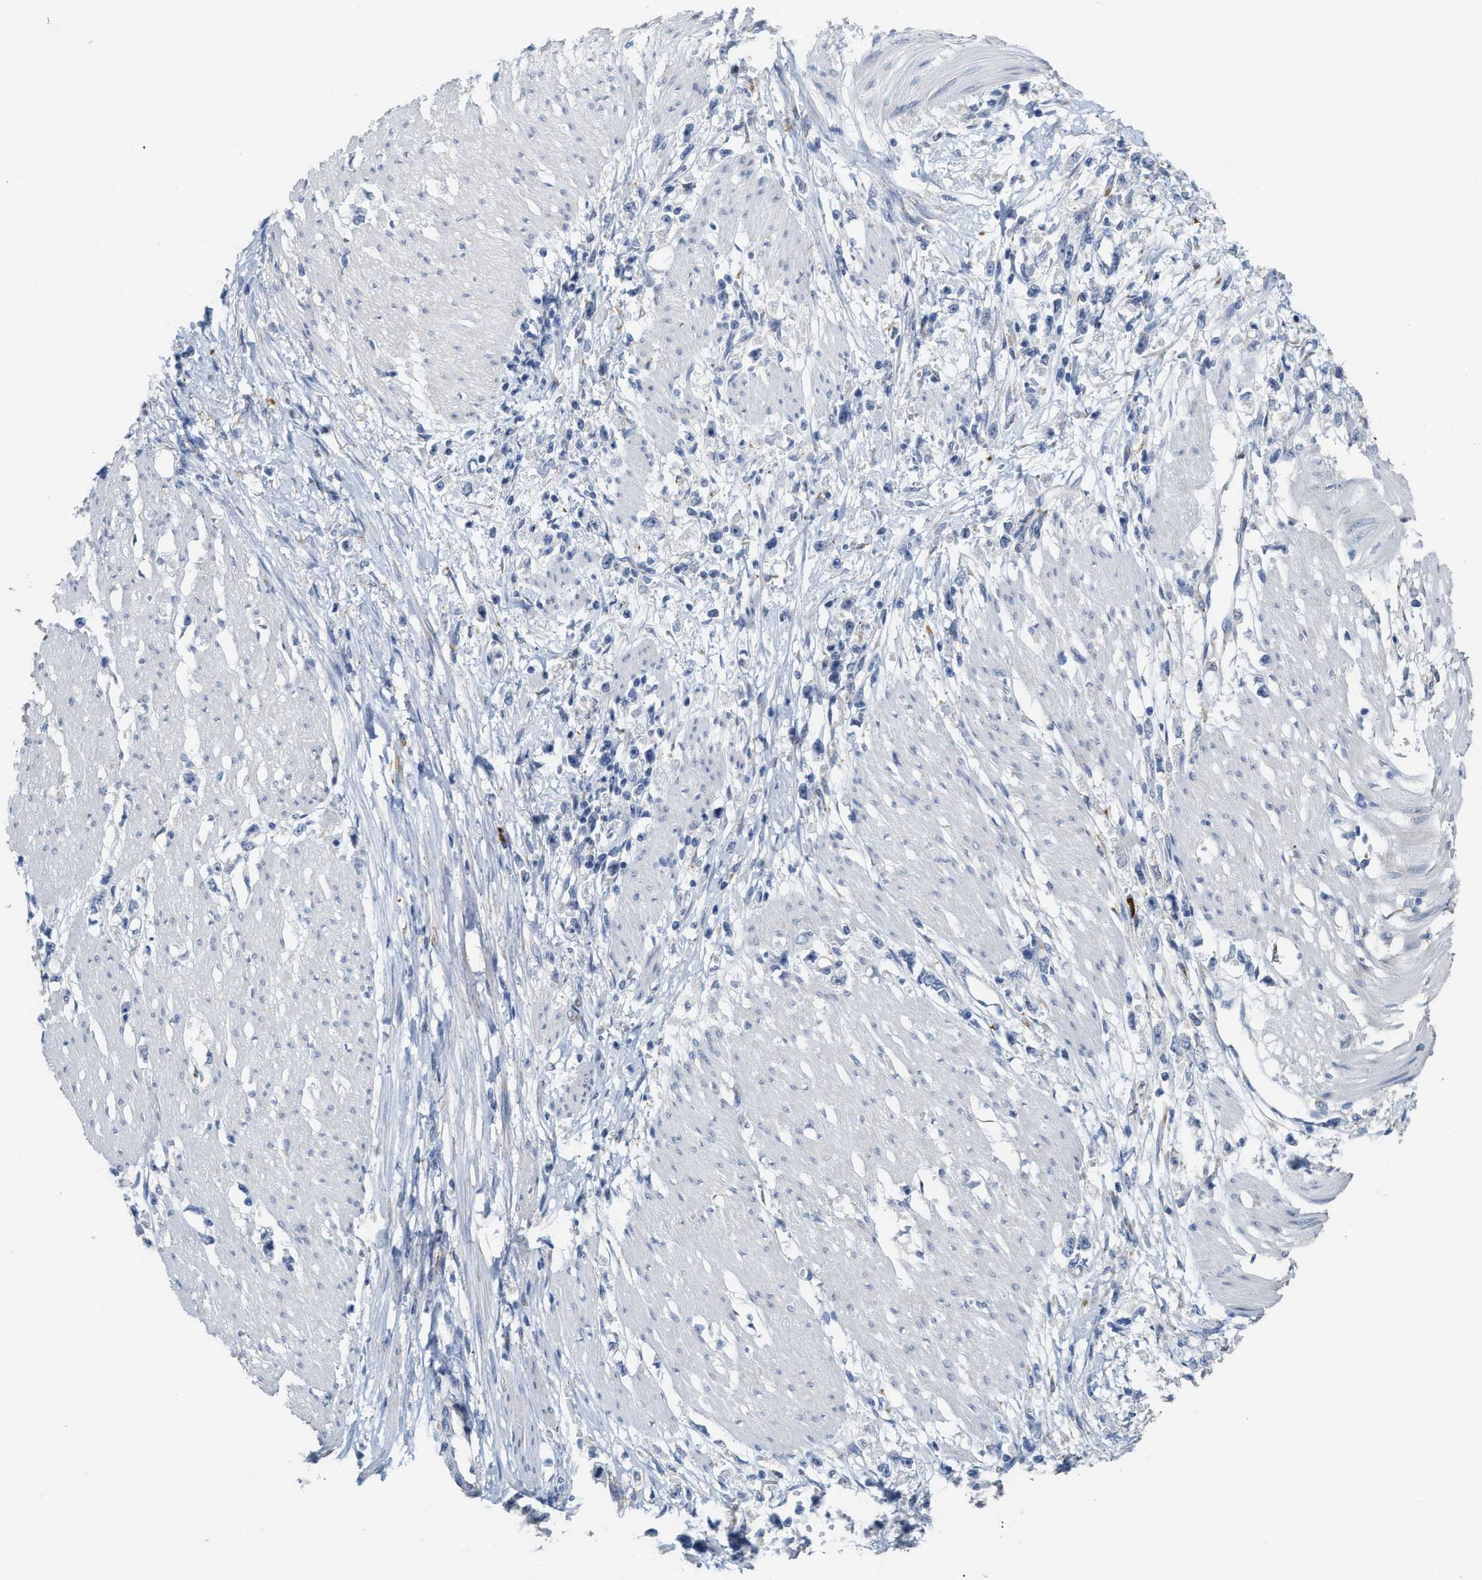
{"staining": {"intensity": "negative", "quantity": "none", "location": "none"}, "tissue": "stomach cancer", "cell_type": "Tumor cells", "image_type": "cancer", "snomed": [{"axis": "morphology", "description": "Adenocarcinoma, NOS"}, {"axis": "topography", "description": "Stomach"}], "caption": "An immunohistochemistry (IHC) micrograph of stomach adenocarcinoma is shown. There is no staining in tumor cells of stomach adenocarcinoma.", "gene": "RYR2", "patient": {"sex": "female", "age": 59}}